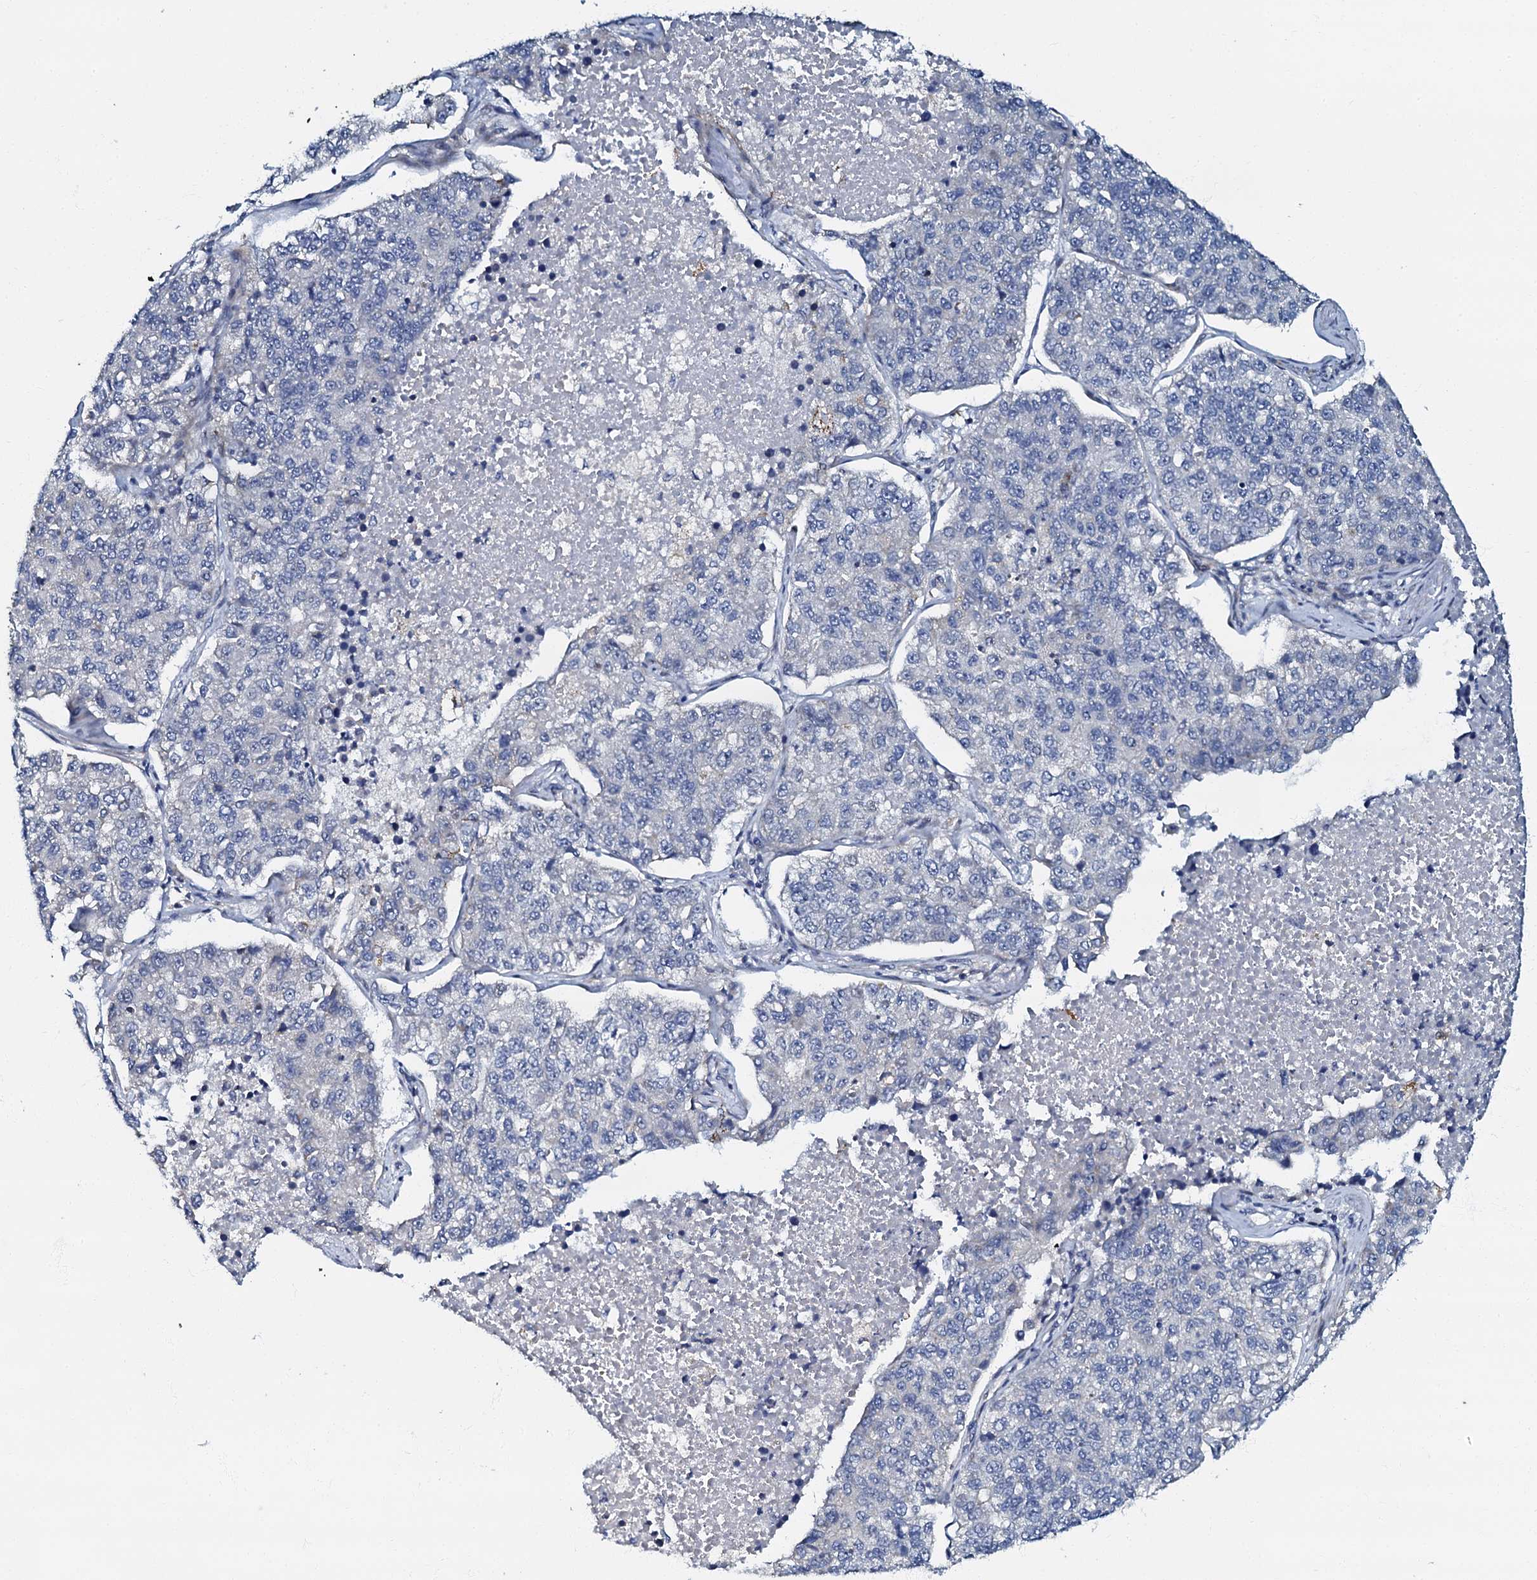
{"staining": {"intensity": "negative", "quantity": "none", "location": "none"}, "tissue": "lung cancer", "cell_type": "Tumor cells", "image_type": "cancer", "snomed": [{"axis": "morphology", "description": "Adenocarcinoma, NOS"}, {"axis": "topography", "description": "Lung"}], "caption": "DAB (3,3'-diaminobenzidine) immunohistochemical staining of human lung cancer (adenocarcinoma) shows no significant expression in tumor cells.", "gene": "OLAH", "patient": {"sex": "male", "age": 49}}